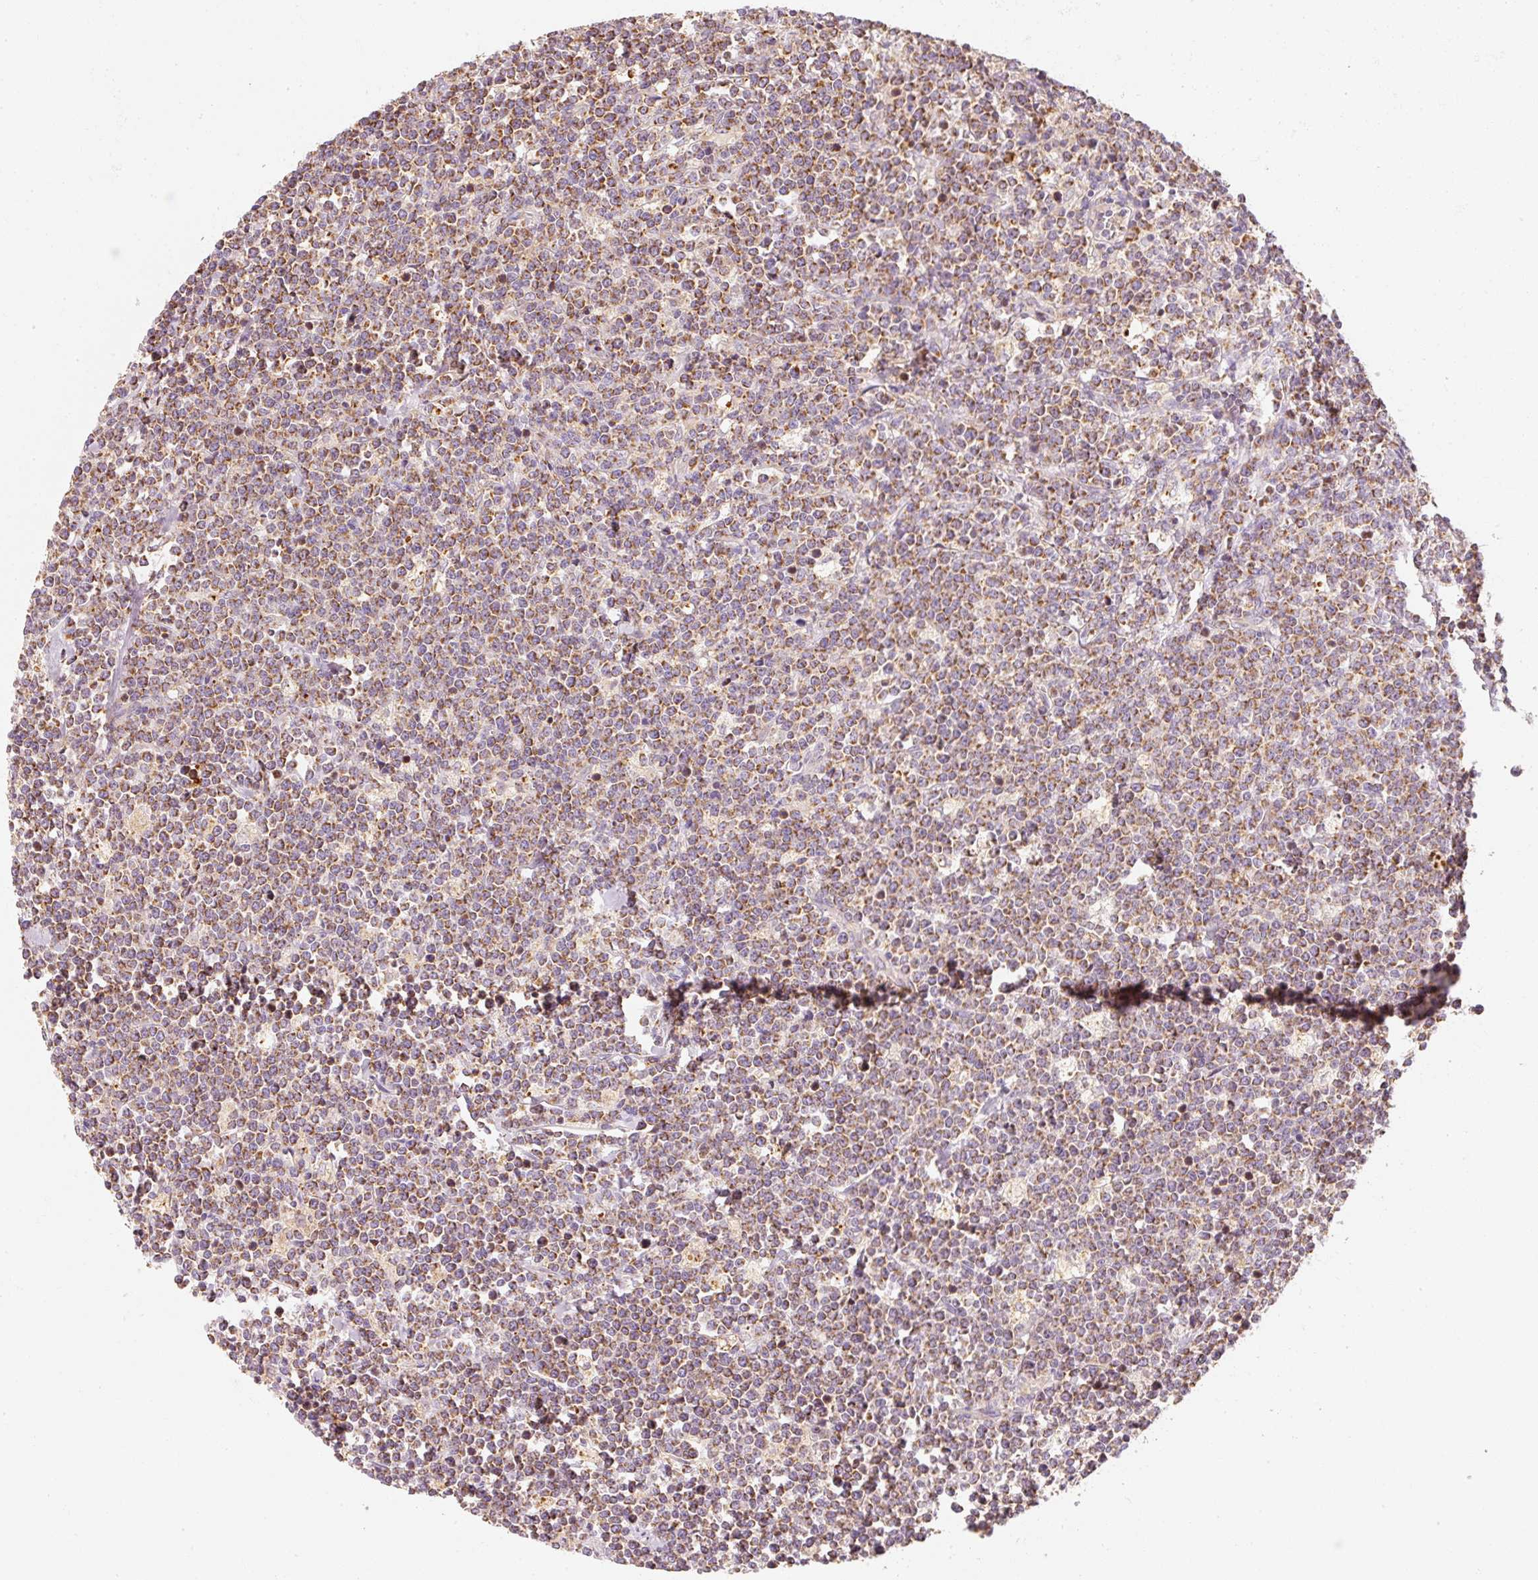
{"staining": {"intensity": "moderate", "quantity": ">75%", "location": "cytoplasmic/membranous"}, "tissue": "lymphoma", "cell_type": "Tumor cells", "image_type": "cancer", "snomed": [{"axis": "morphology", "description": "Malignant lymphoma, non-Hodgkin's type, High grade"}, {"axis": "topography", "description": "Small intestine"}], "caption": "DAB (3,3'-diaminobenzidine) immunohistochemical staining of human lymphoma demonstrates moderate cytoplasmic/membranous protein positivity in about >75% of tumor cells. The staining was performed using DAB to visualize the protein expression in brown, while the nuclei were stained in blue with hematoxylin (Magnification: 20x).", "gene": "TOMM40", "patient": {"sex": "male", "age": 8}}